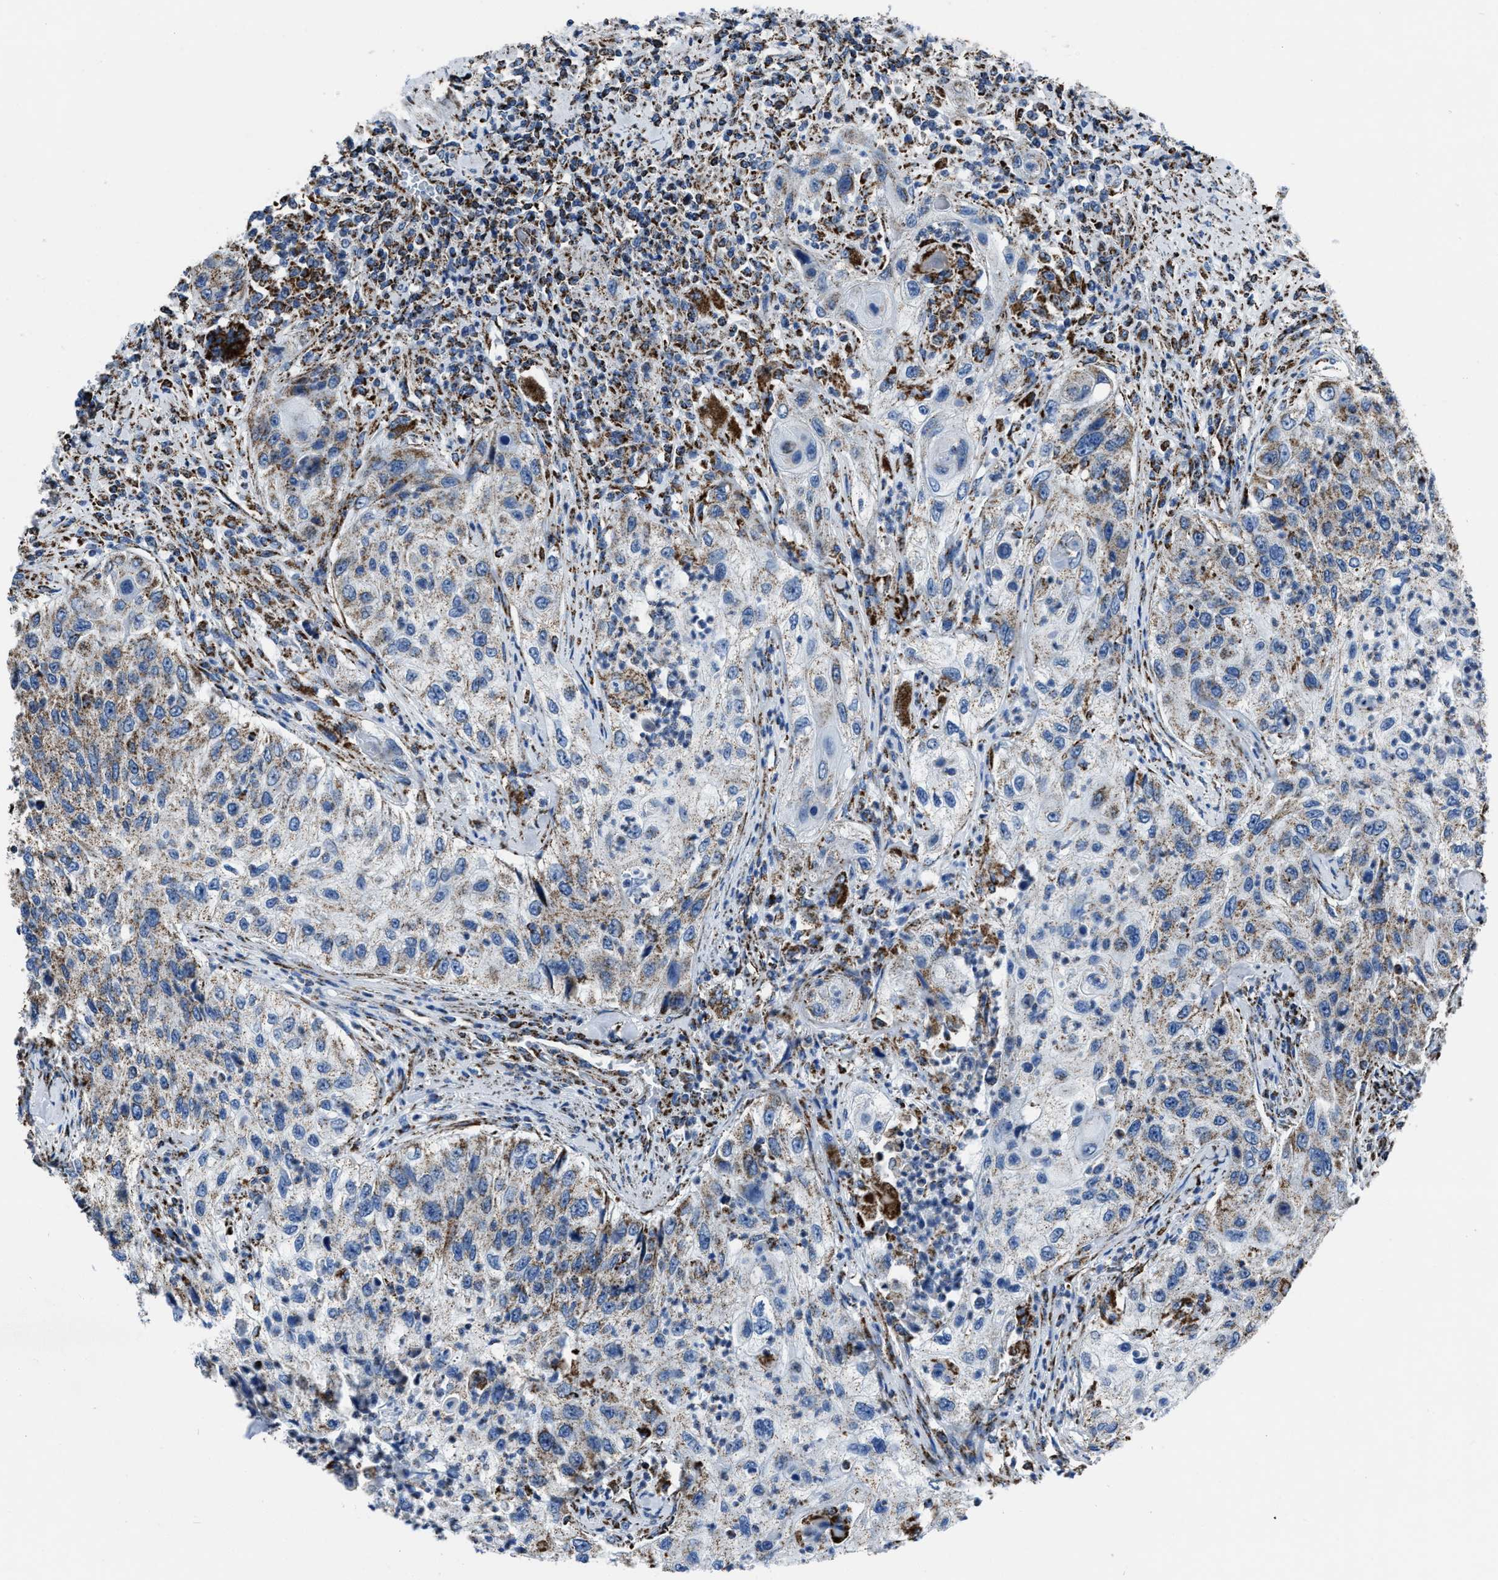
{"staining": {"intensity": "moderate", "quantity": ">75%", "location": "cytoplasmic/membranous"}, "tissue": "urothelial cancer", "cell_type": "Tumor cells", "image_type": "cancer", "snomed": [{"axis": "morphology", "description": "Urothelial carcinoma, High grade"}, {"axis": "topography", "description": "Urinary bladder"}], "caption": "Immunohistochemistry of urothelial carcinoma (high-grade) shows medium levels of moderate cytoplasmic/membranous staining in about >75% of tumor cells.", "gene": "NSD3", "patient": {"sex": "female", "age": 60}}